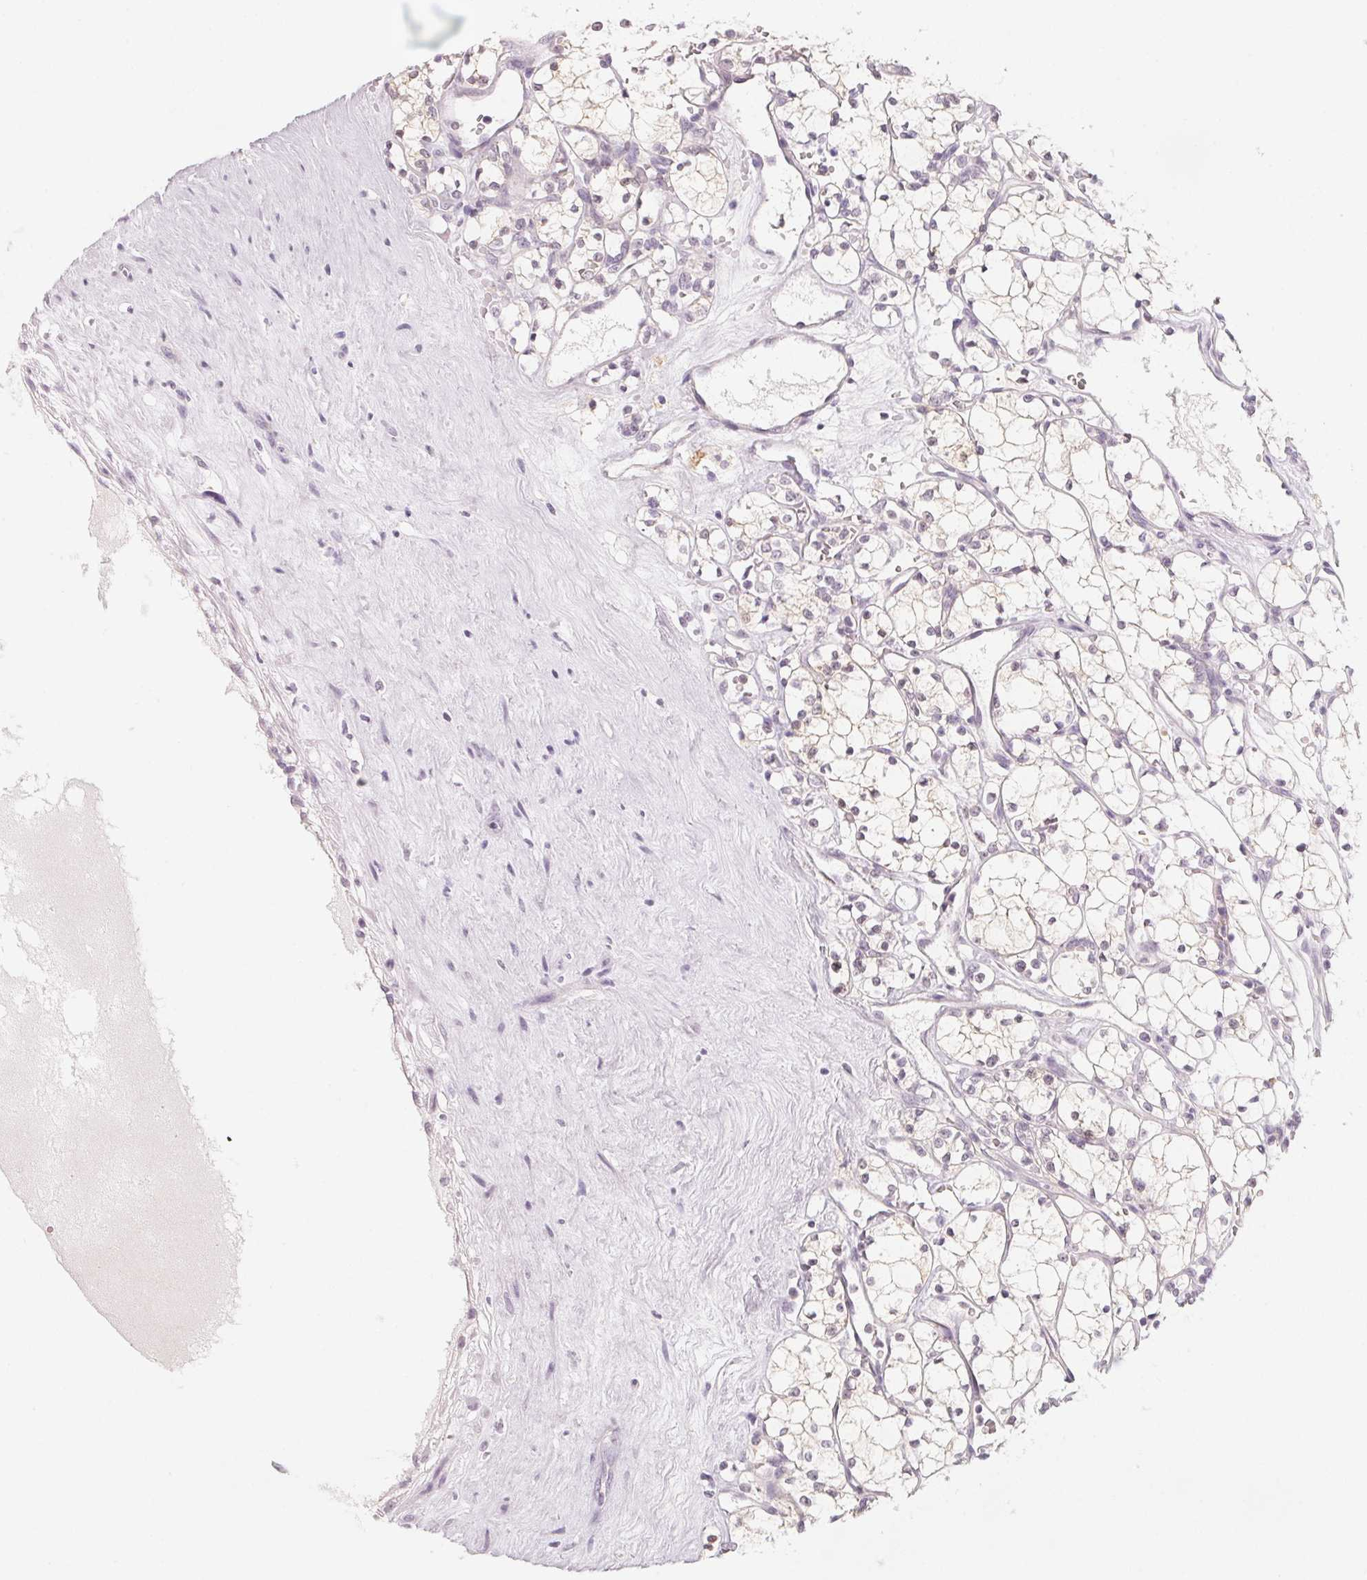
{"staining": {"intensity": "weak", "quantity": "<25%", "location": "cytoplasmic/membranous"}, "tissue": "renal cancer", "cell_type": "Tumor cells", "image_type": "cancer", "snomed": [{"axis": "morphology", "description": "Adenocarcinoma, NOS"}, {"axis": "topography", "description": "Kidney"}], "caption": "Protein analysis of renal adenocarcinoma exhibits no significant positivity in tumor cells.", "gene": "CFAP276", "patient": {"sex": "female", "age": 69}}